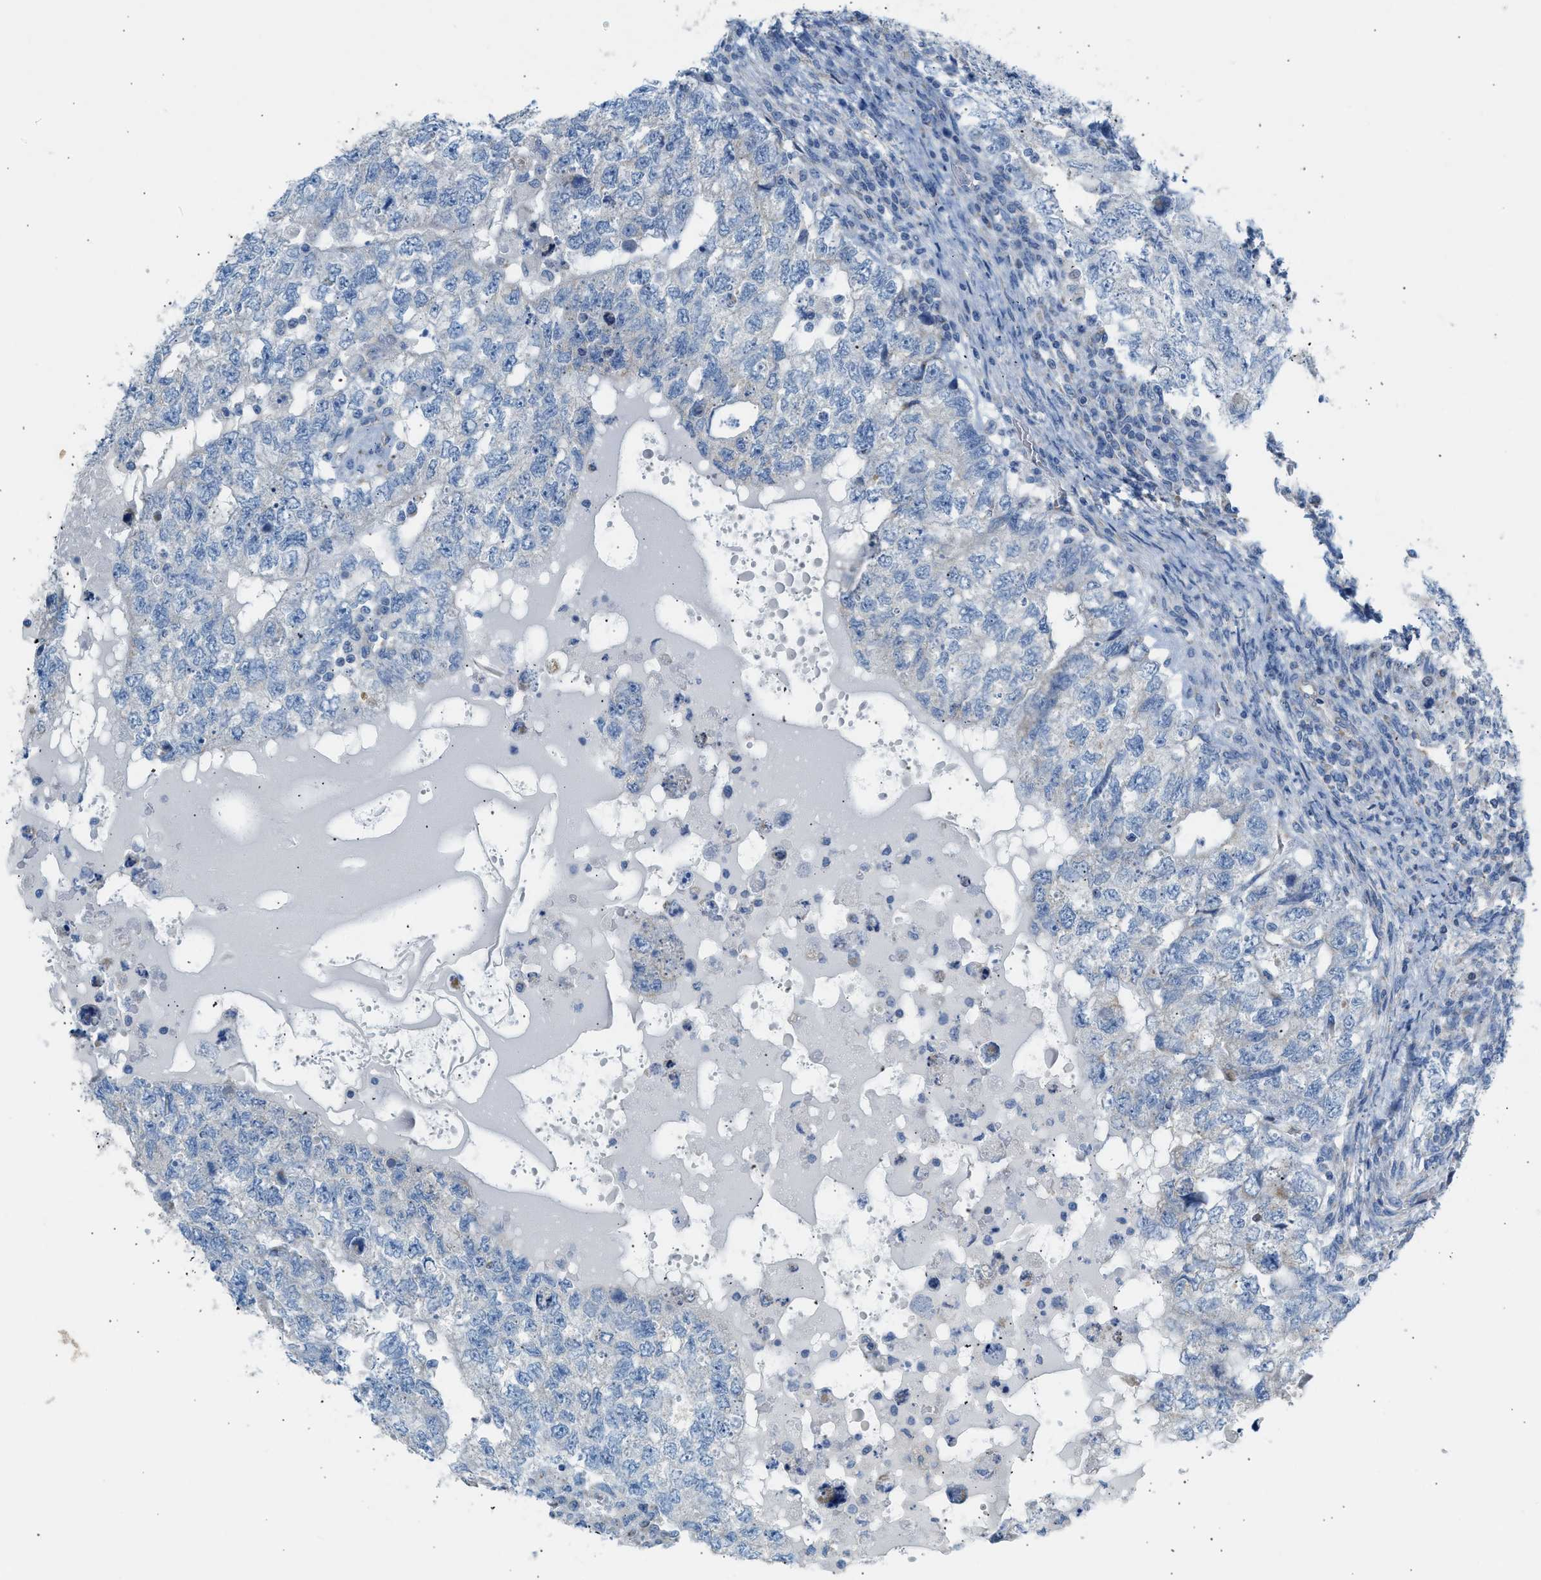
{"staining": {"intensity": "weak", "quantity": "<25%", "location": "cytoplasmic/membranous"}, "tissue": "testis cancer", "cell_type": "Tumor cells", "image_type": "cancer", "snomed": [{"axis": "morphology", "description": "Carcinoma, Embryonal, NOS"}, {"axis": "topography", "description": "Testis"}], "caption": "A micrograph of embryonal carcinoma (testis) stained for a protein exhibits no brown staining in tumor cells.", "gene": "NDUFS8", "patient": {"sex": "male", "age": 36}}